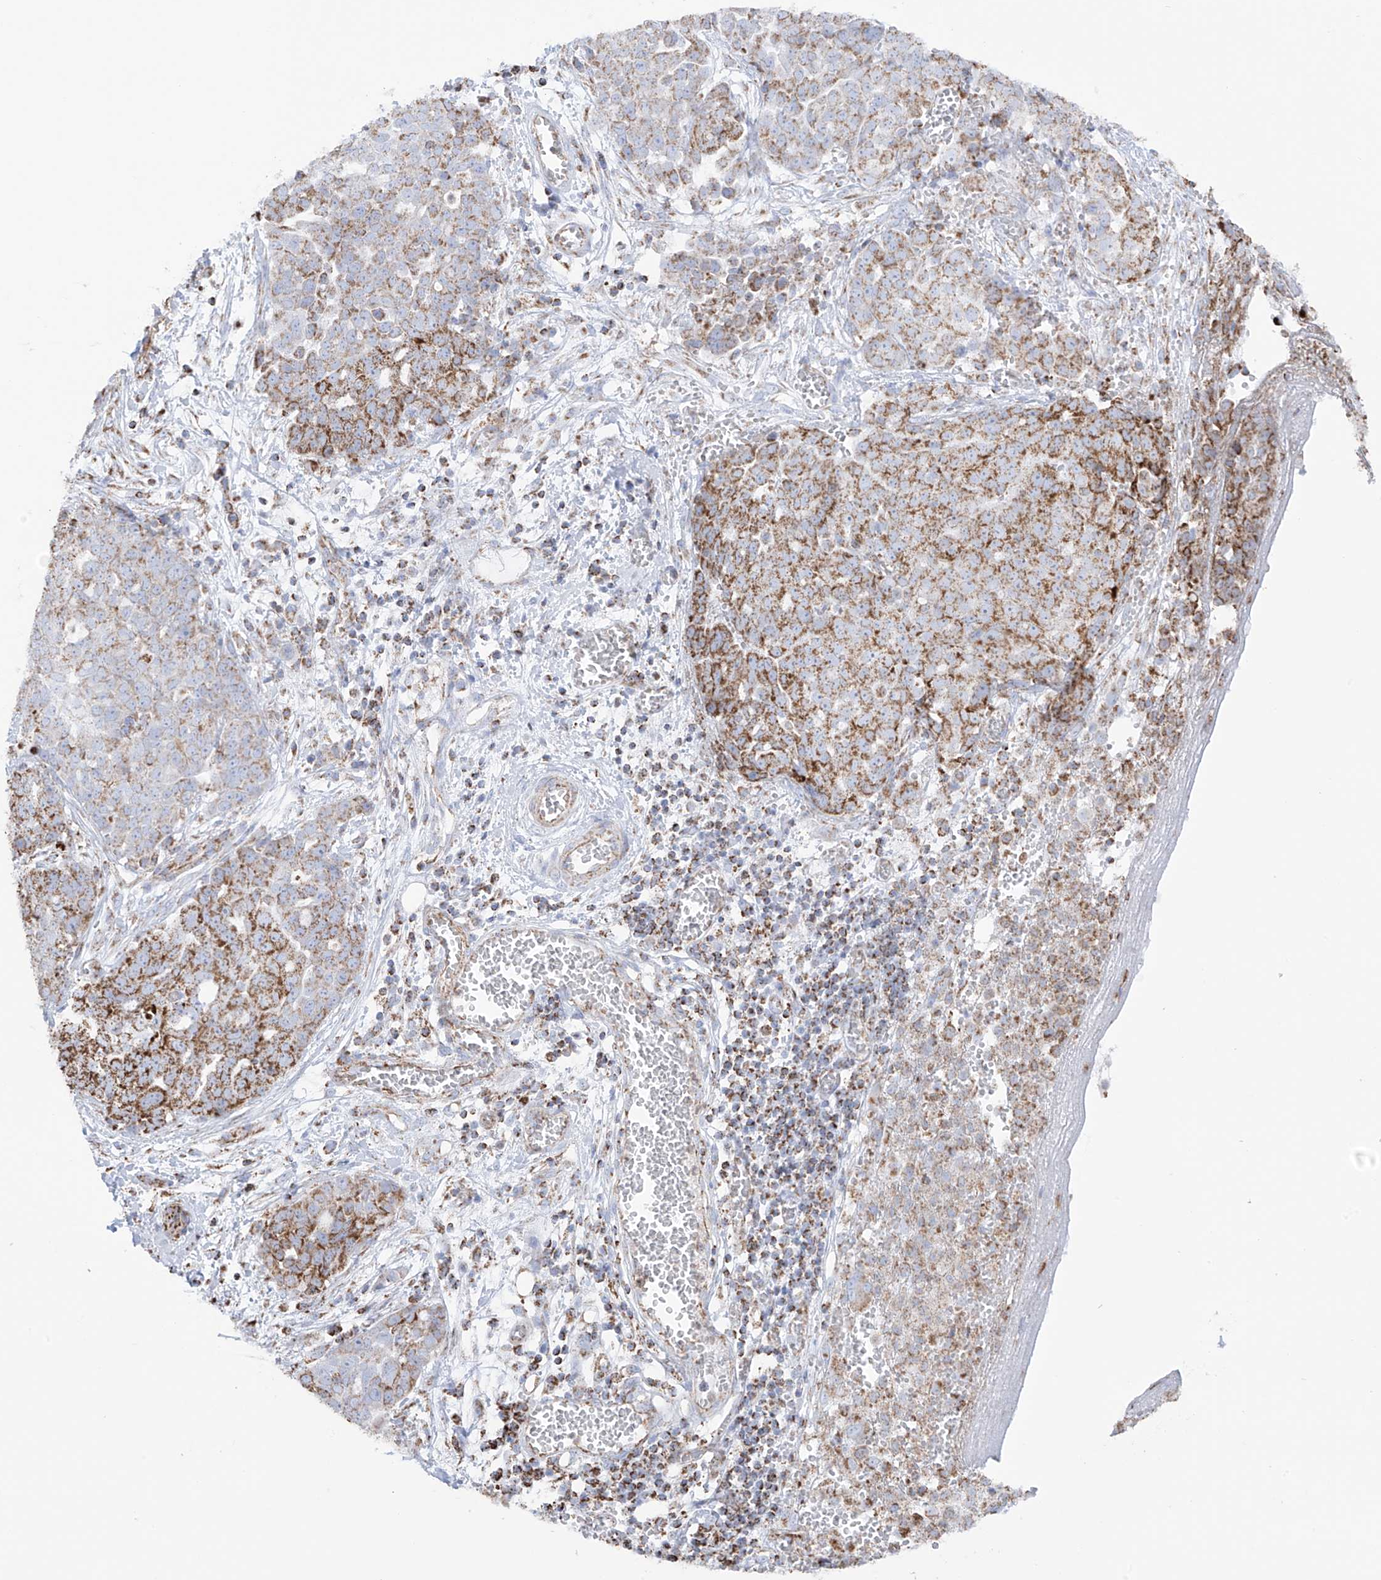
{"staining": {"intensity": "moderate", "quantity": ">75%", "location": "cytoplasmic/membranous"}, "tissue": "ovarian cancer", "cell_type": "Tumor cells", "image_type": "cancer", "snomed": [{"axis": "morphology", "description": "Cystadenocarcinoma, serous, NOS"}, {"axis": "topography", "description": "Soft tissue"}, {"axis": "topography", "description": "Ovary"}], "caption": "Immunohistochemistry of serous cystadenocarcinoma (ovarian) displays medium levels of moderate cytoplasmic/membranous positivity in about >75% of tumor cells.", "gene": "XKR3", "patient": {"sex": "female", "age": 57}}